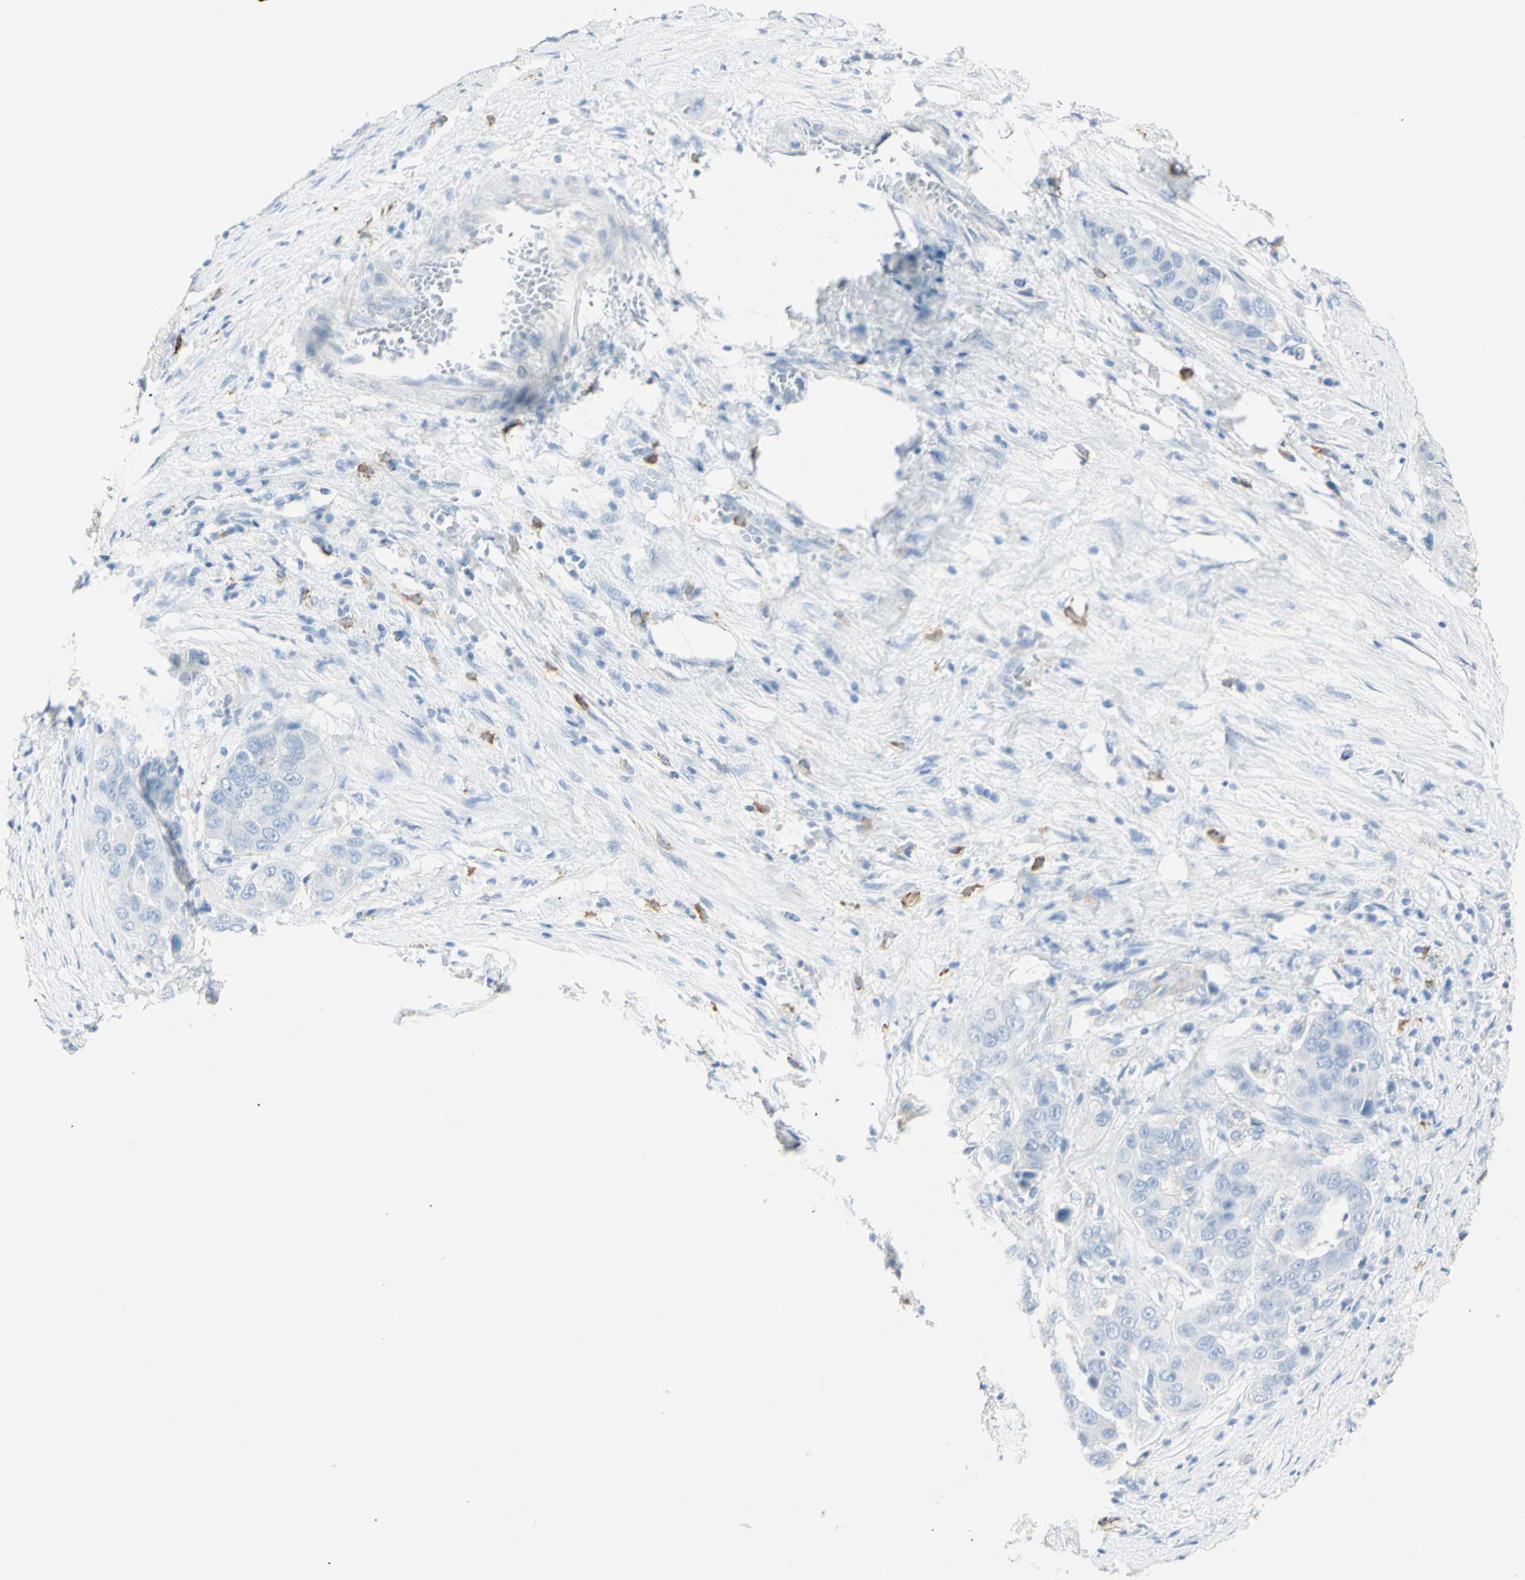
{"staining": {"intensity": "negative", "quantity": "none", "location": "none"}, "tissue": "liver cancer", "cell_type": "Tumor cells", "image_type": "cancer", "snomed": [{"axis": "morphology", "description": "Cholangiocarcinoma"}, {"axis": "topography", "description": "Liver"}], "caption": "High power microscopy image of an immunohistochemistry (IHC) photomicrograph of liver cancer (cholangiocarcinoma), revealing no significant staining in tumor cells.", "gene": "LETM1", "patient": {"sex": "female", "age": 52}}